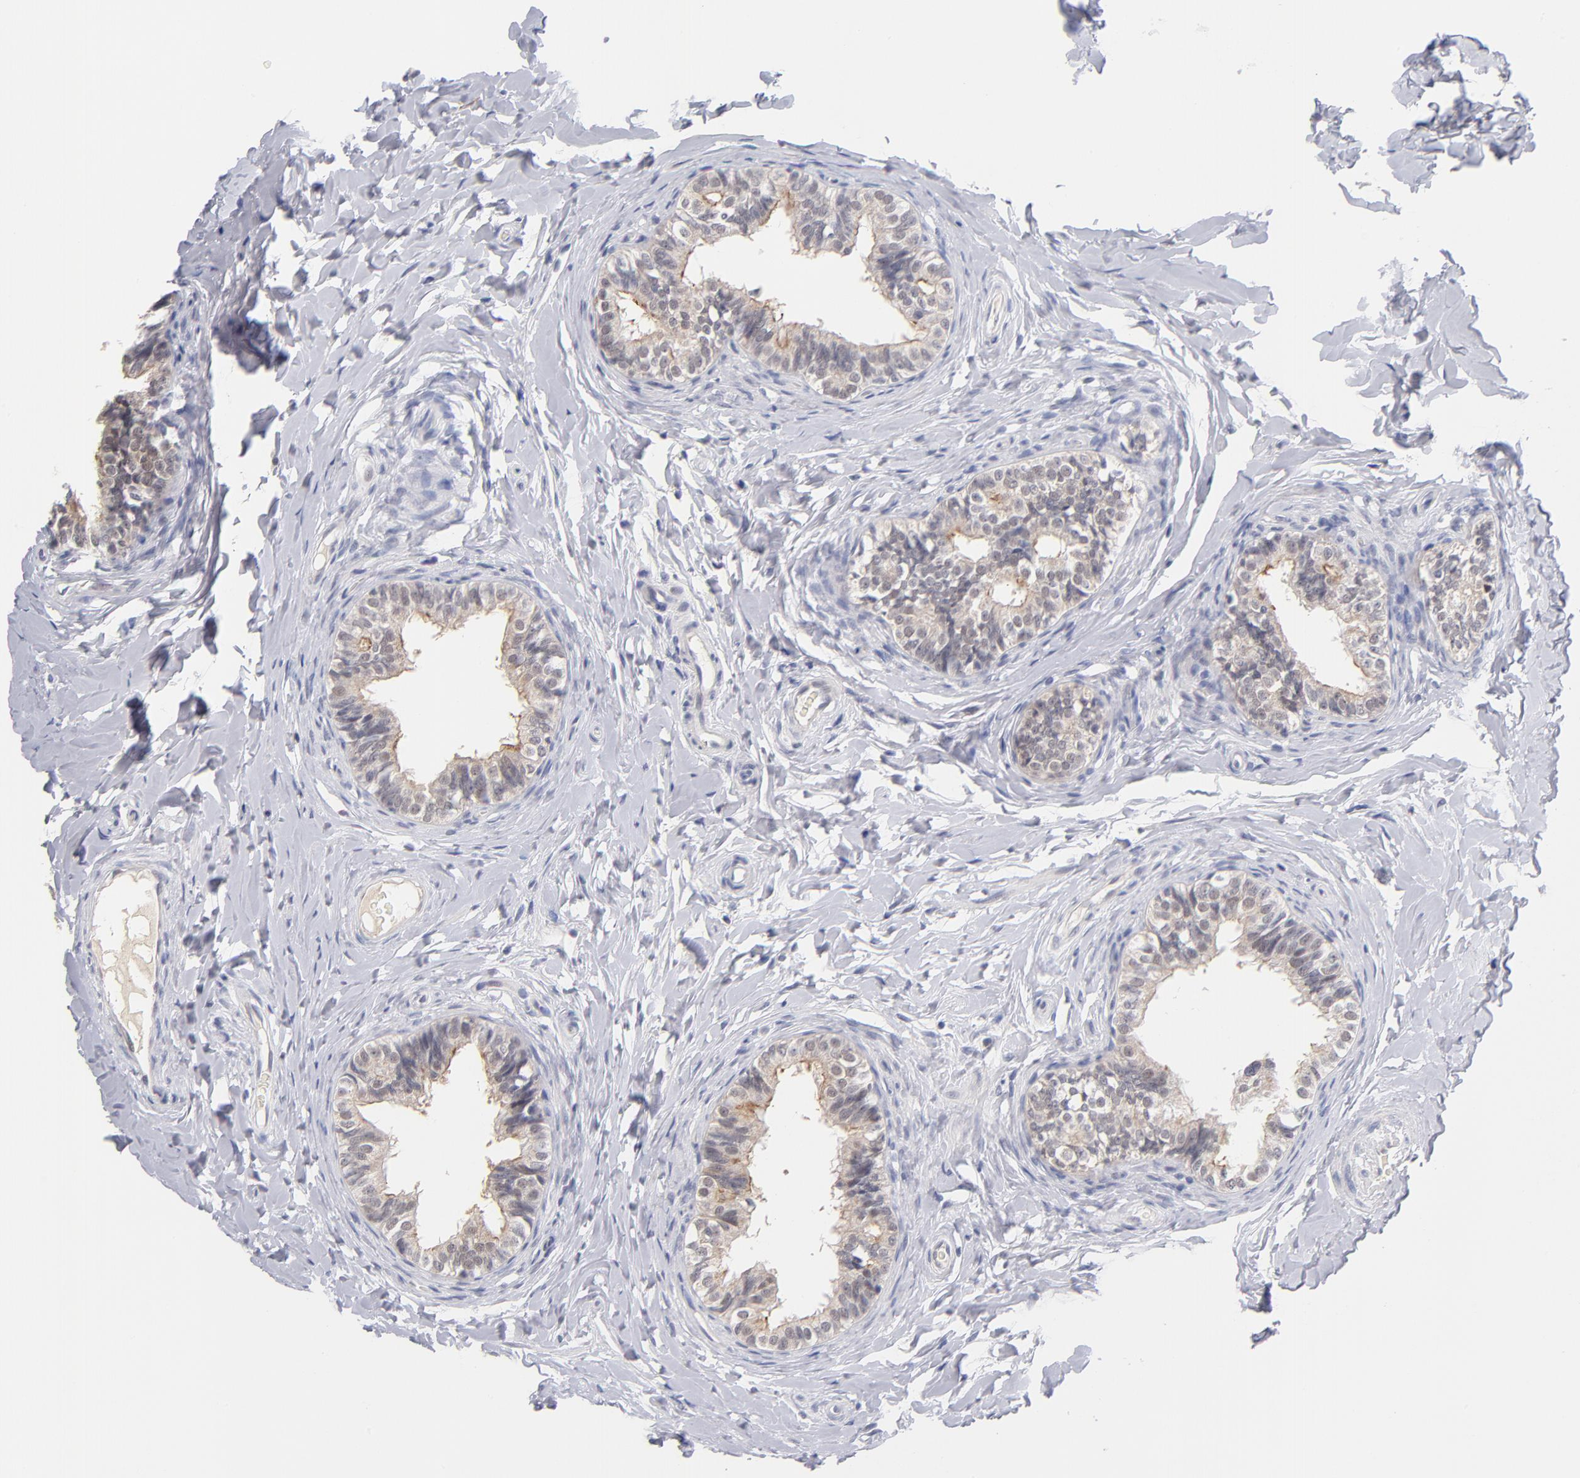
{"staining": {"intensity": "weak", "quantity": ">75%", "location": "cytoplasmic/membranous"}, "tissue": "epididymis", "cell_type": "Glandular cells", "image_type": "normal", "snomed": [{"axis": "morphology", "description": "Normal tissue, NOS"}, {"axis": "topography", "description": "Epididymis"}], "caption": "Benign epididymis reveals weak cytoplasmic/membranous expression in about >75% of glandular cells.", "gene": "WSB1", "patient": {"sex": "male", "age": 26}}